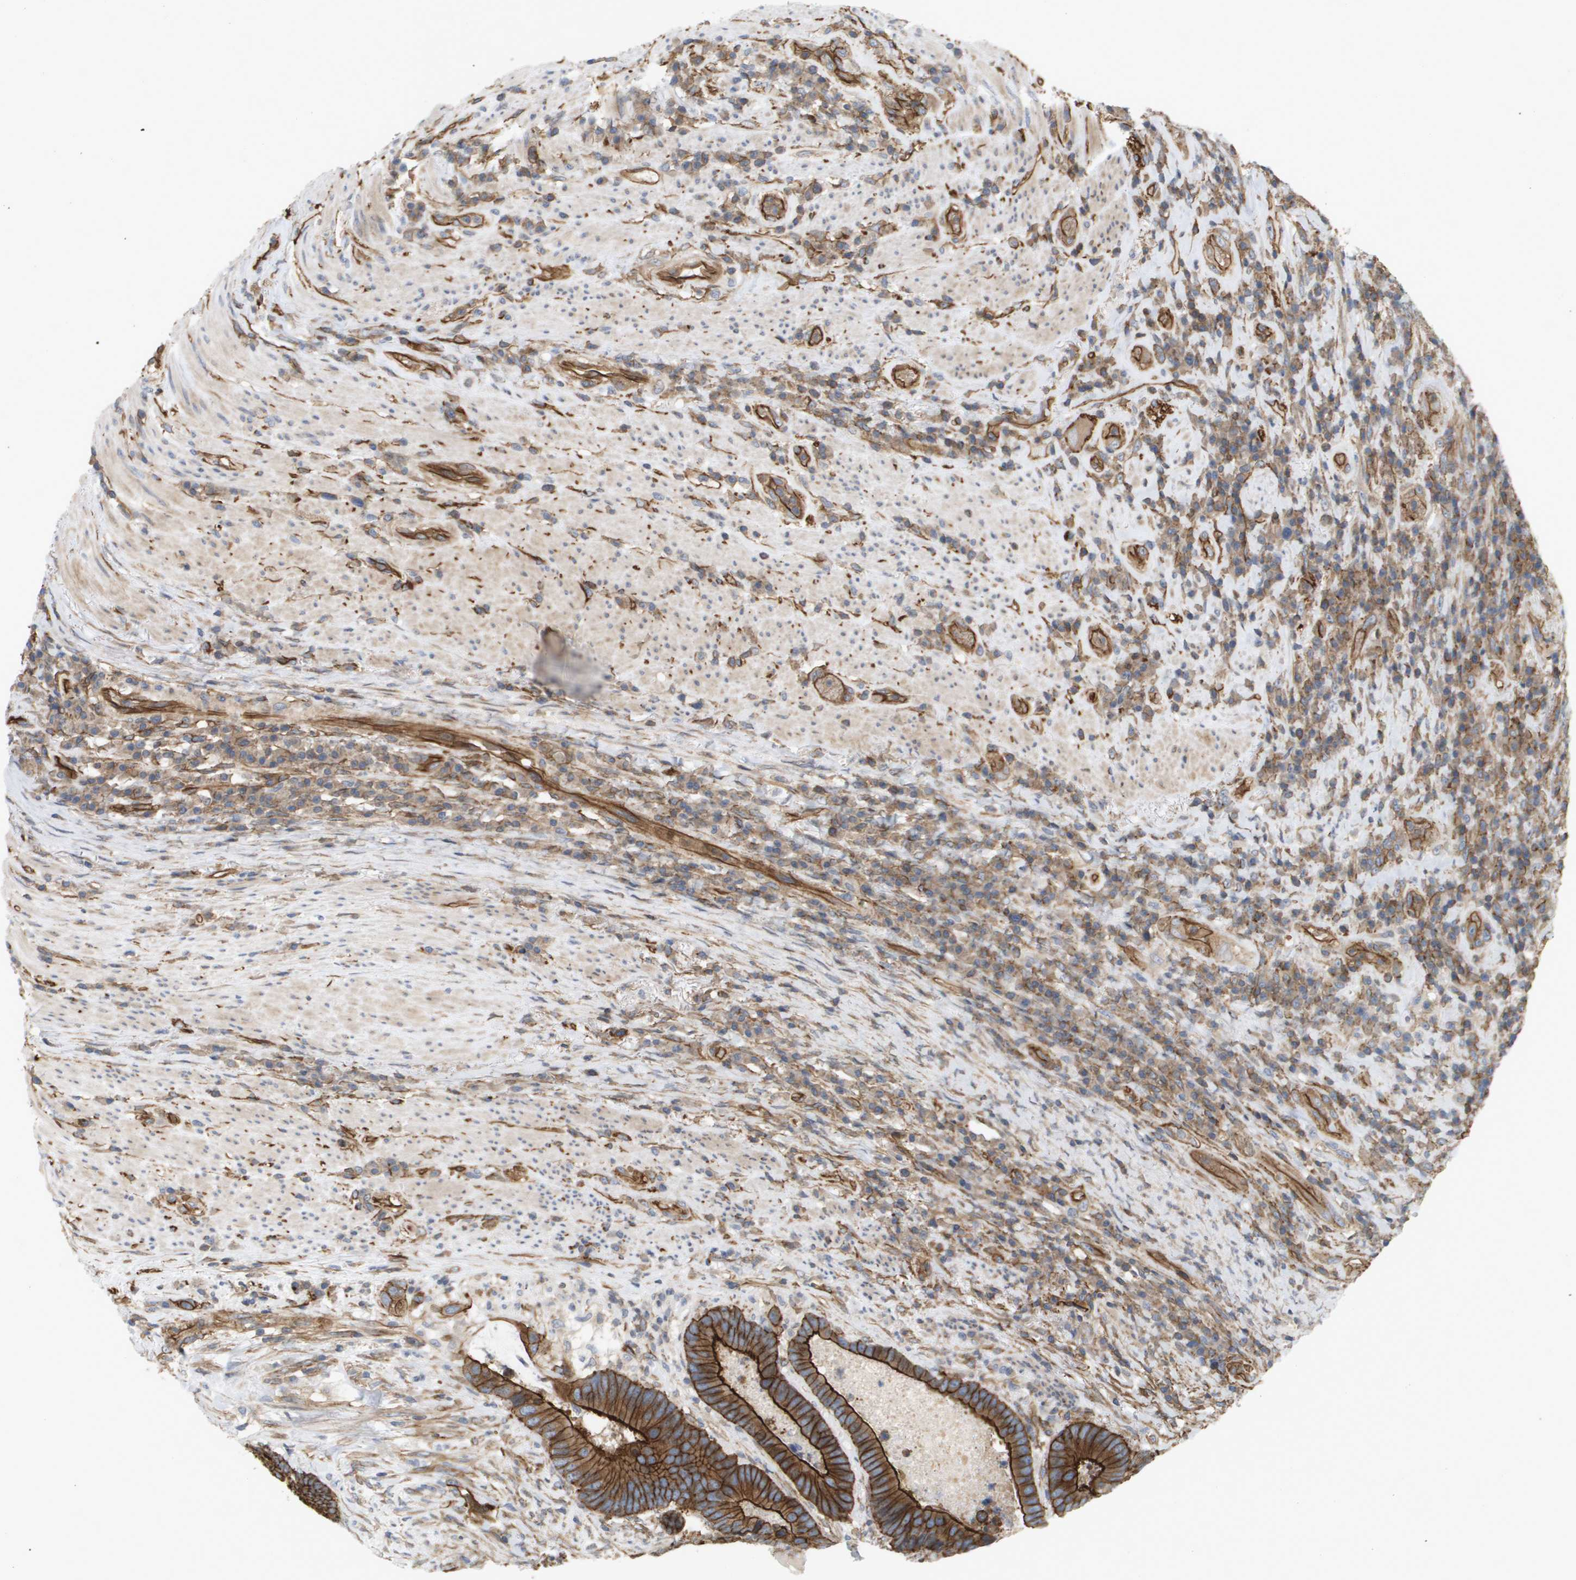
{"staining": {"intensity": "strong", "quantity": ">75%", "location": "cytoplasmic/membranous"}, "tissue": "colorectal cancer", "cell_type": "Tumor cells", "image_type": "cancer", "snomed": [{"axis": "morphology", "description": "Adenocarcinoma, NOS"}, {"axis": "topography", "description": "Rectum"}], "caption": "Immunohistochemistry (DAB (3,3'-diaminobenzidine)) staining of colorectal adenocarcinoma exhibits strong cytoplasmic/membranous protein positivity in about >75% of tumor cells. Immunohistochemistry stains the protein in brown and the nuclei are stained blue.", "gene": "SGMS2", "patient": {"sex": "male", "age": 51}}